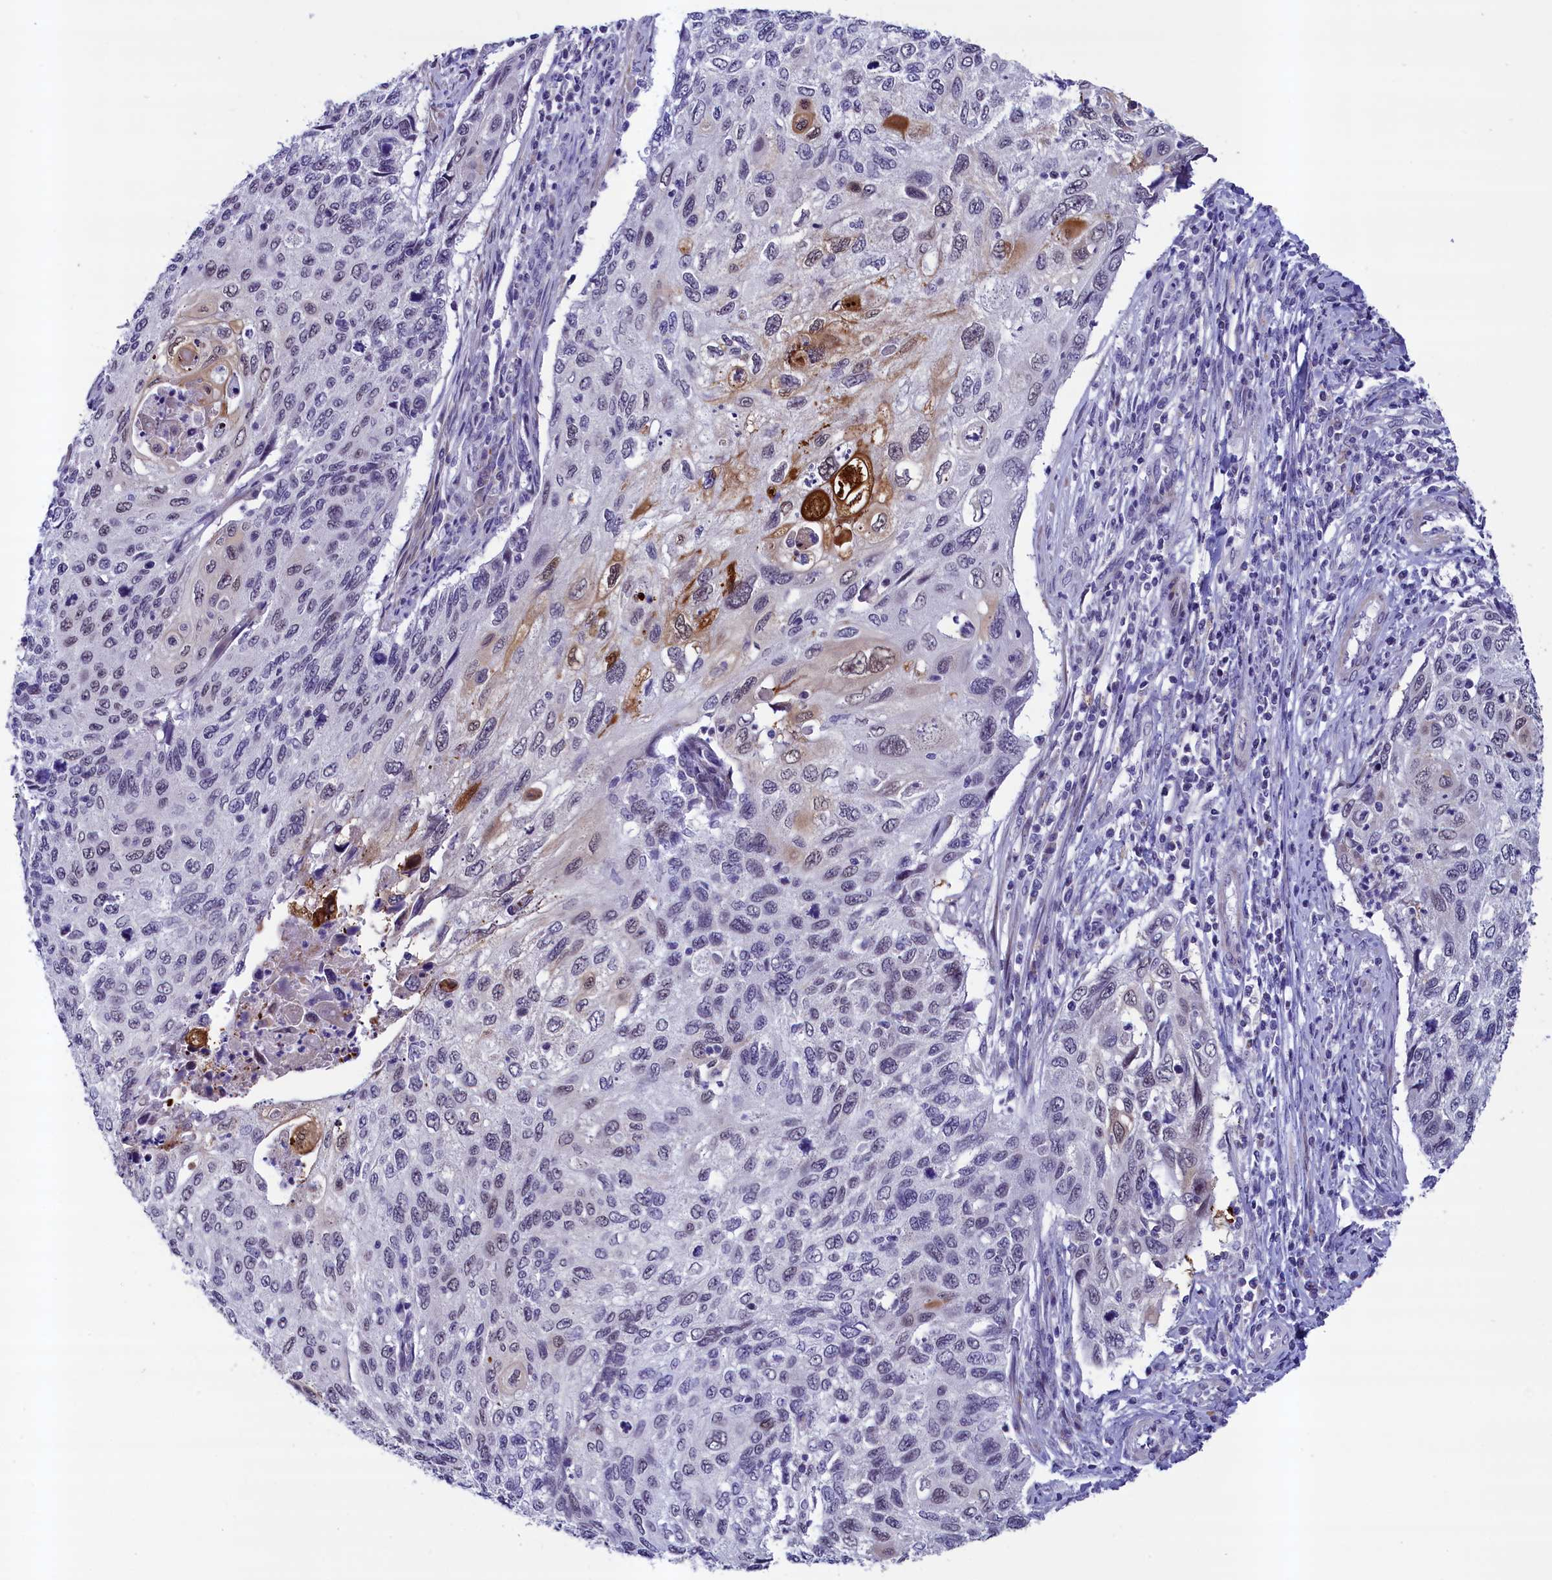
{"staining": {"intensity": "negative", "quantity": "none", "location": "none"}, "tissue": "cervical cancer", "cell_type": "Tumor cells", "image_type": "cancer", "snomed": [{"axis": "morphology", "description": "Squamous cell carcinoma, NOS"}, {"axis": "topography", "description": "Cervix"}], "caption": "This micrograph is of cervical squamous cell carcinoma stained with immunohistochemistry to label a protein in brown with the nuclei are counter-stained blue. There is no staining in tumor cells. (Stains: DAB immunohistochemistry (IHC) with hematoxylin counter stain, Microscopy: brightfield microscopy at high magnification).", "gene": "SCD5", "patient": {"sex": "female", "age": 70}}